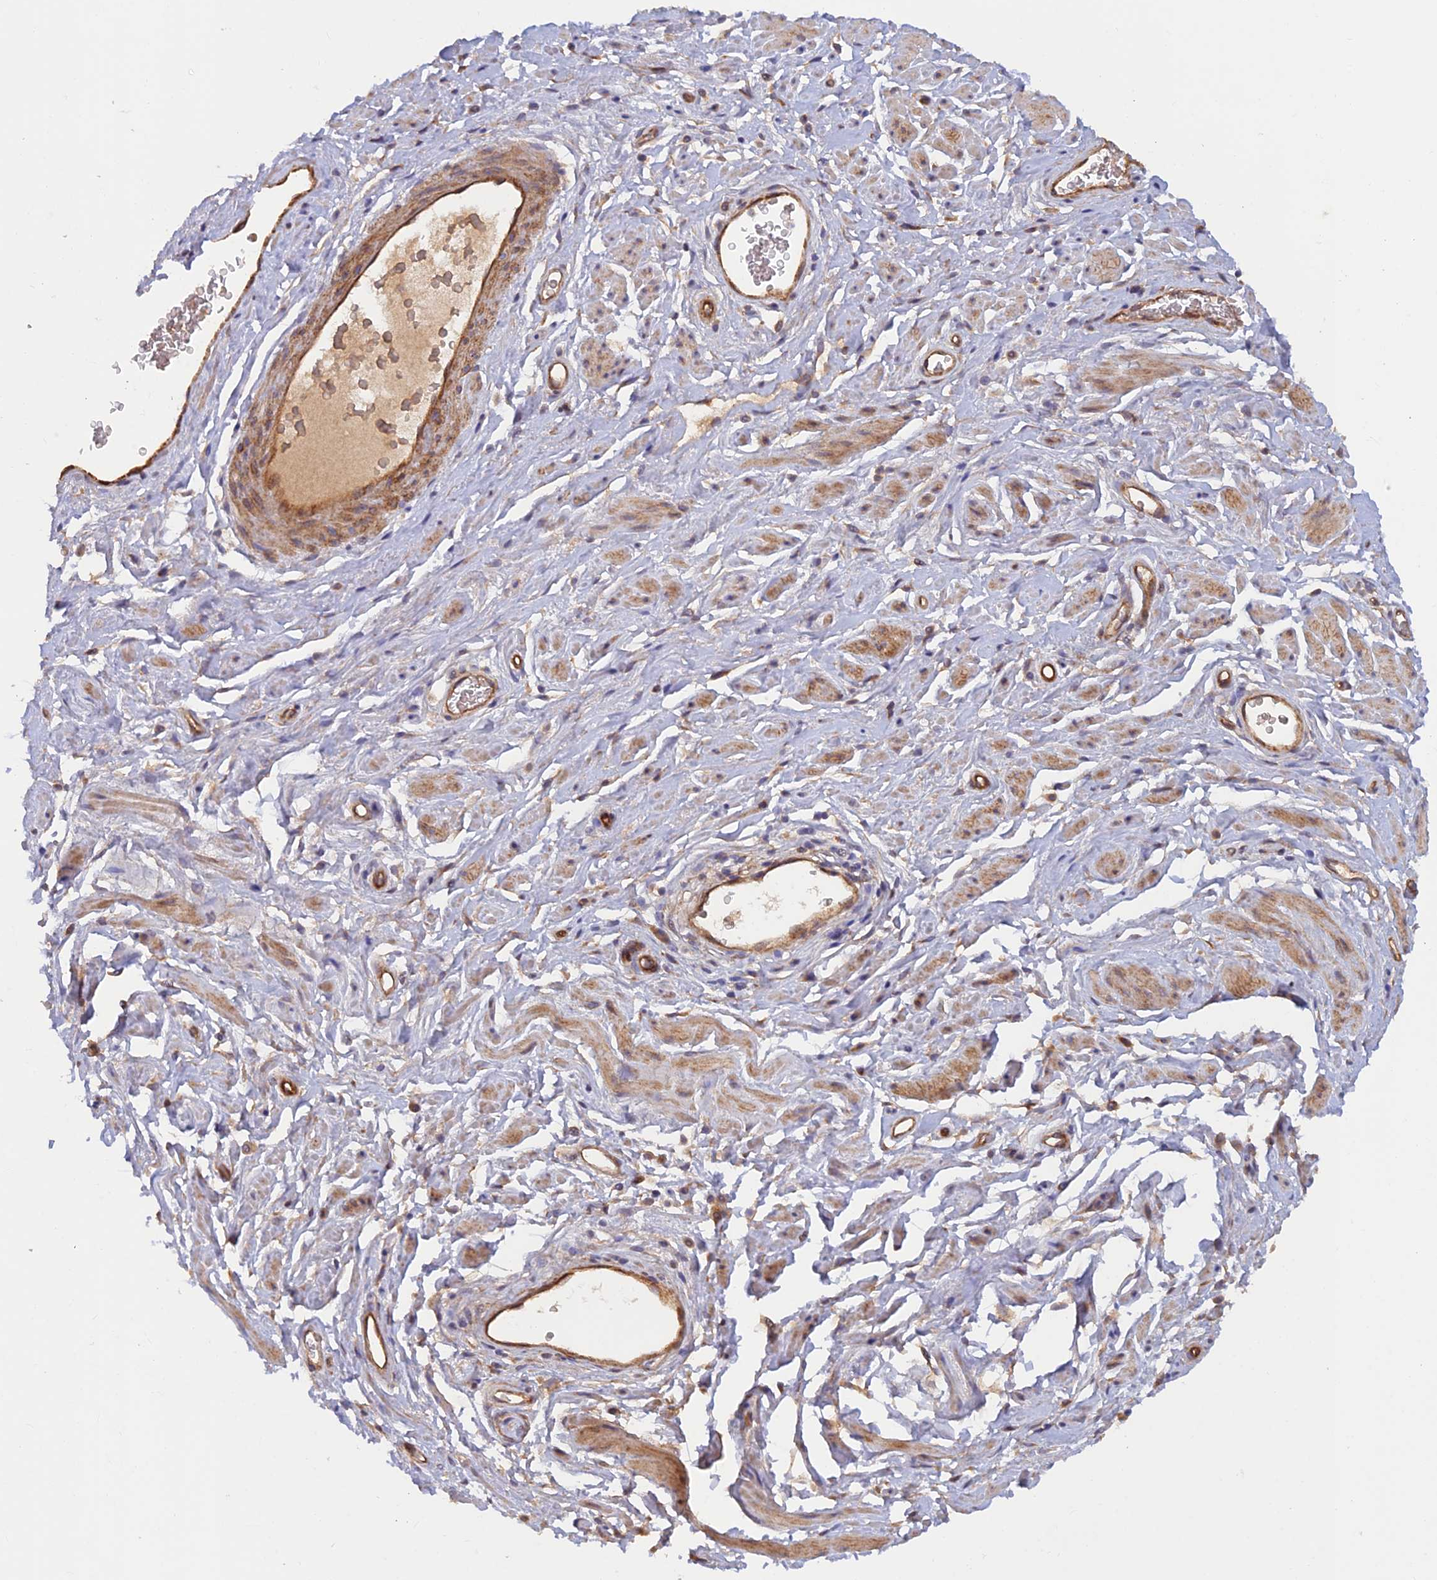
{"staining": {"intensity": "moderate", "quantity": "<25%", "location": "cytoplasmic/membranous"}, "tissue": "adipose tissue", "cell_type": "Adipocytes", "image_type": "normal", "snomed": [{"axis": "morphology", "description": "Normal tissue, NOS"}, {"axis": "morphology", "description": "Adenocarcinoma, NOS"}, {"axis": "topography", "description": "Rectum"}, {"axis": "topography", "description": "Vagina"}, {"axis": "topography", "description": "Peripheral nerve tissue"}], "caption": "IHC (DAB (3,3'-diaminobenzidine)) staining of normal adipose tissue shows moderate cytoplasmic/membranous protein expression in about <25% of adipocytes.", "gene": "GMCL1", "patient": {"sex": "female", "age": 71}}